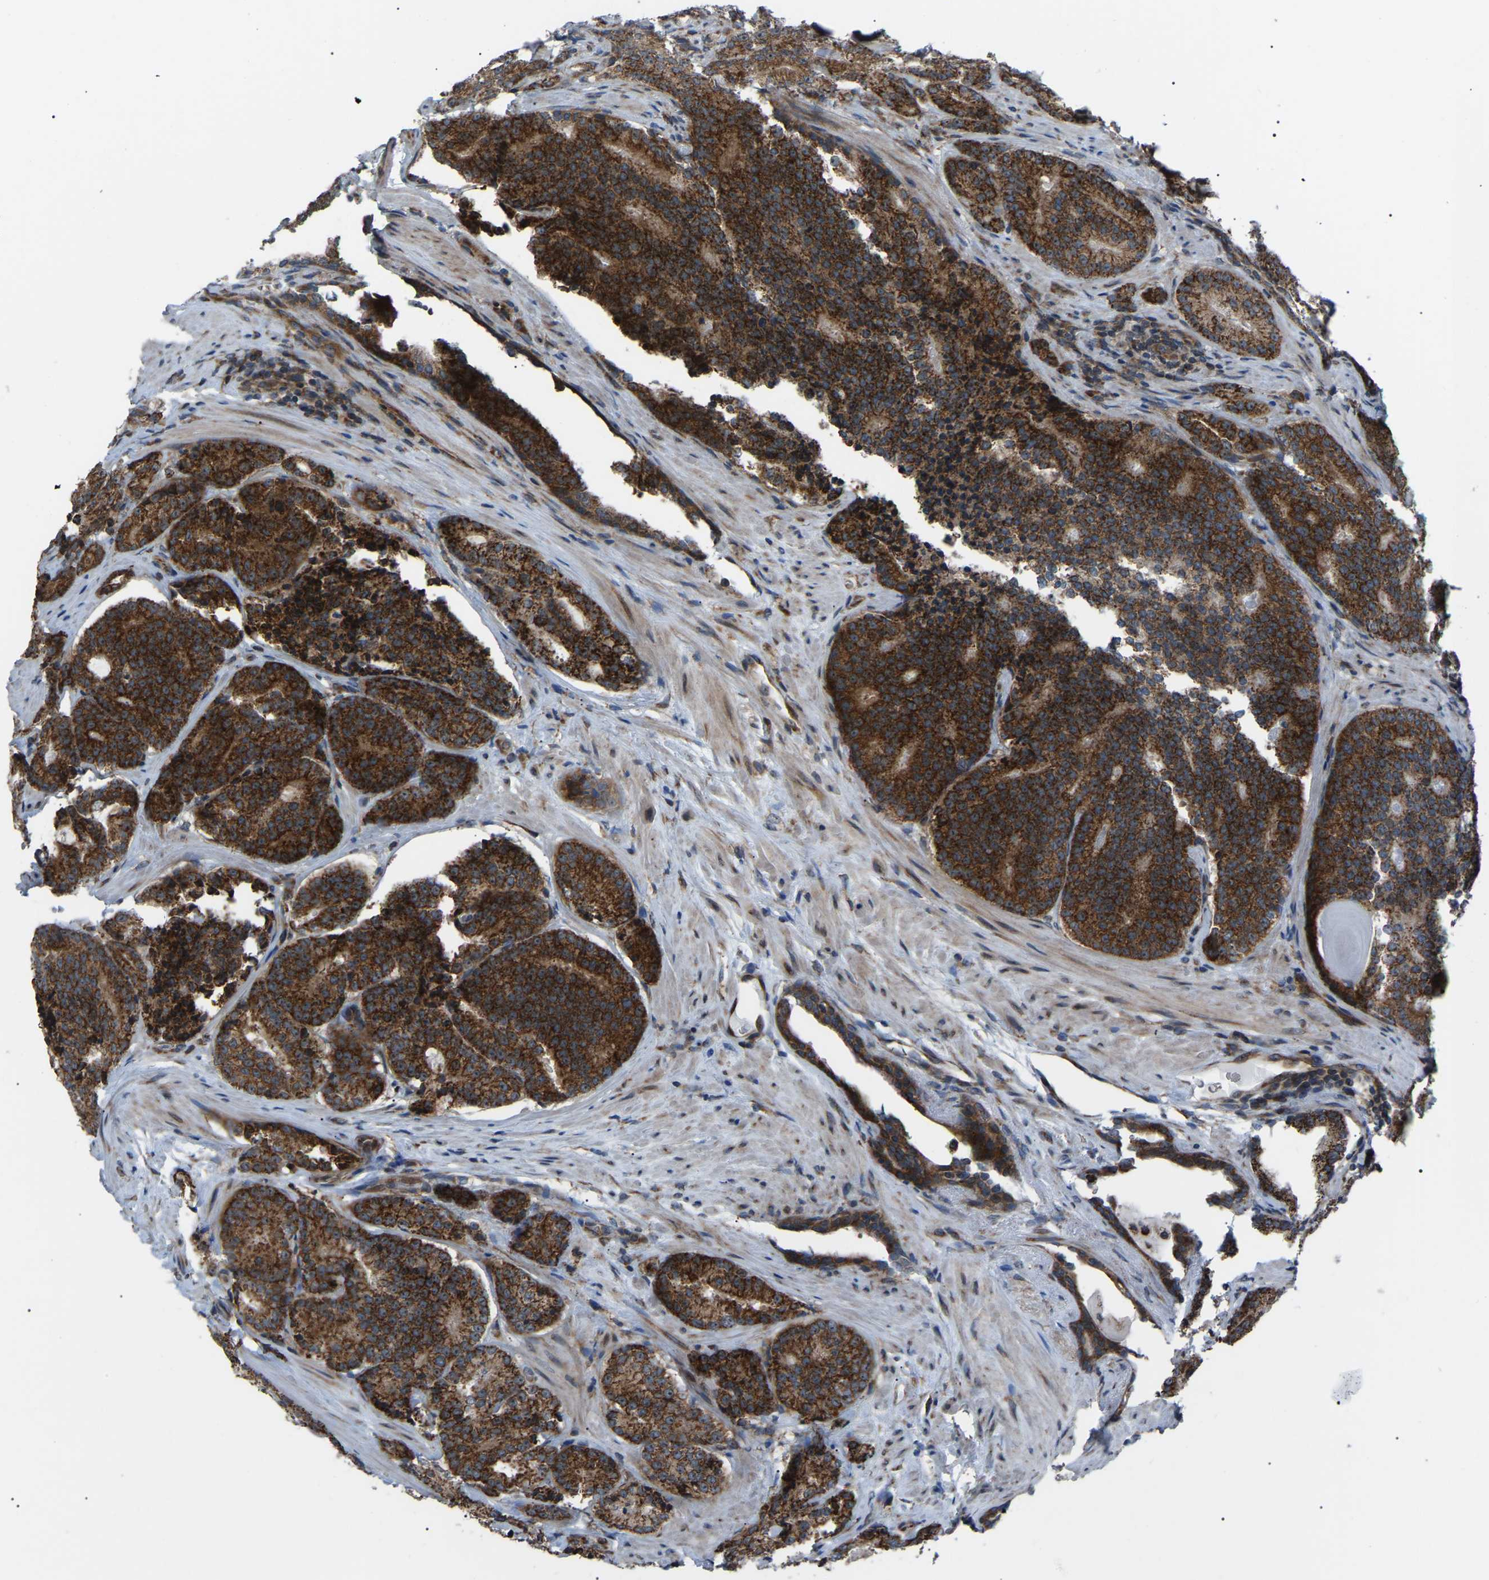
{"staining": {"intensity": "strong", "quantity": ">75%", "location": "cytoplasmic/membranous"}, "tissue": "prostate cancer", "cell_type": "Tumor cells", "image_type": "cancer", "snomed": [{"axis": "morphology", "description": "Adenocarcinoma, High grade"}, {"axis": "topography", "description": "Prostate"}], "caption": "Tumor cells display high levels of strong cytoplasmic/membranous staining in about >75% of cells in human adenocarcinoma (high-grade) (prostate).", "gene": "AGO2", "patient": {"sex": "male", "age": 61}}